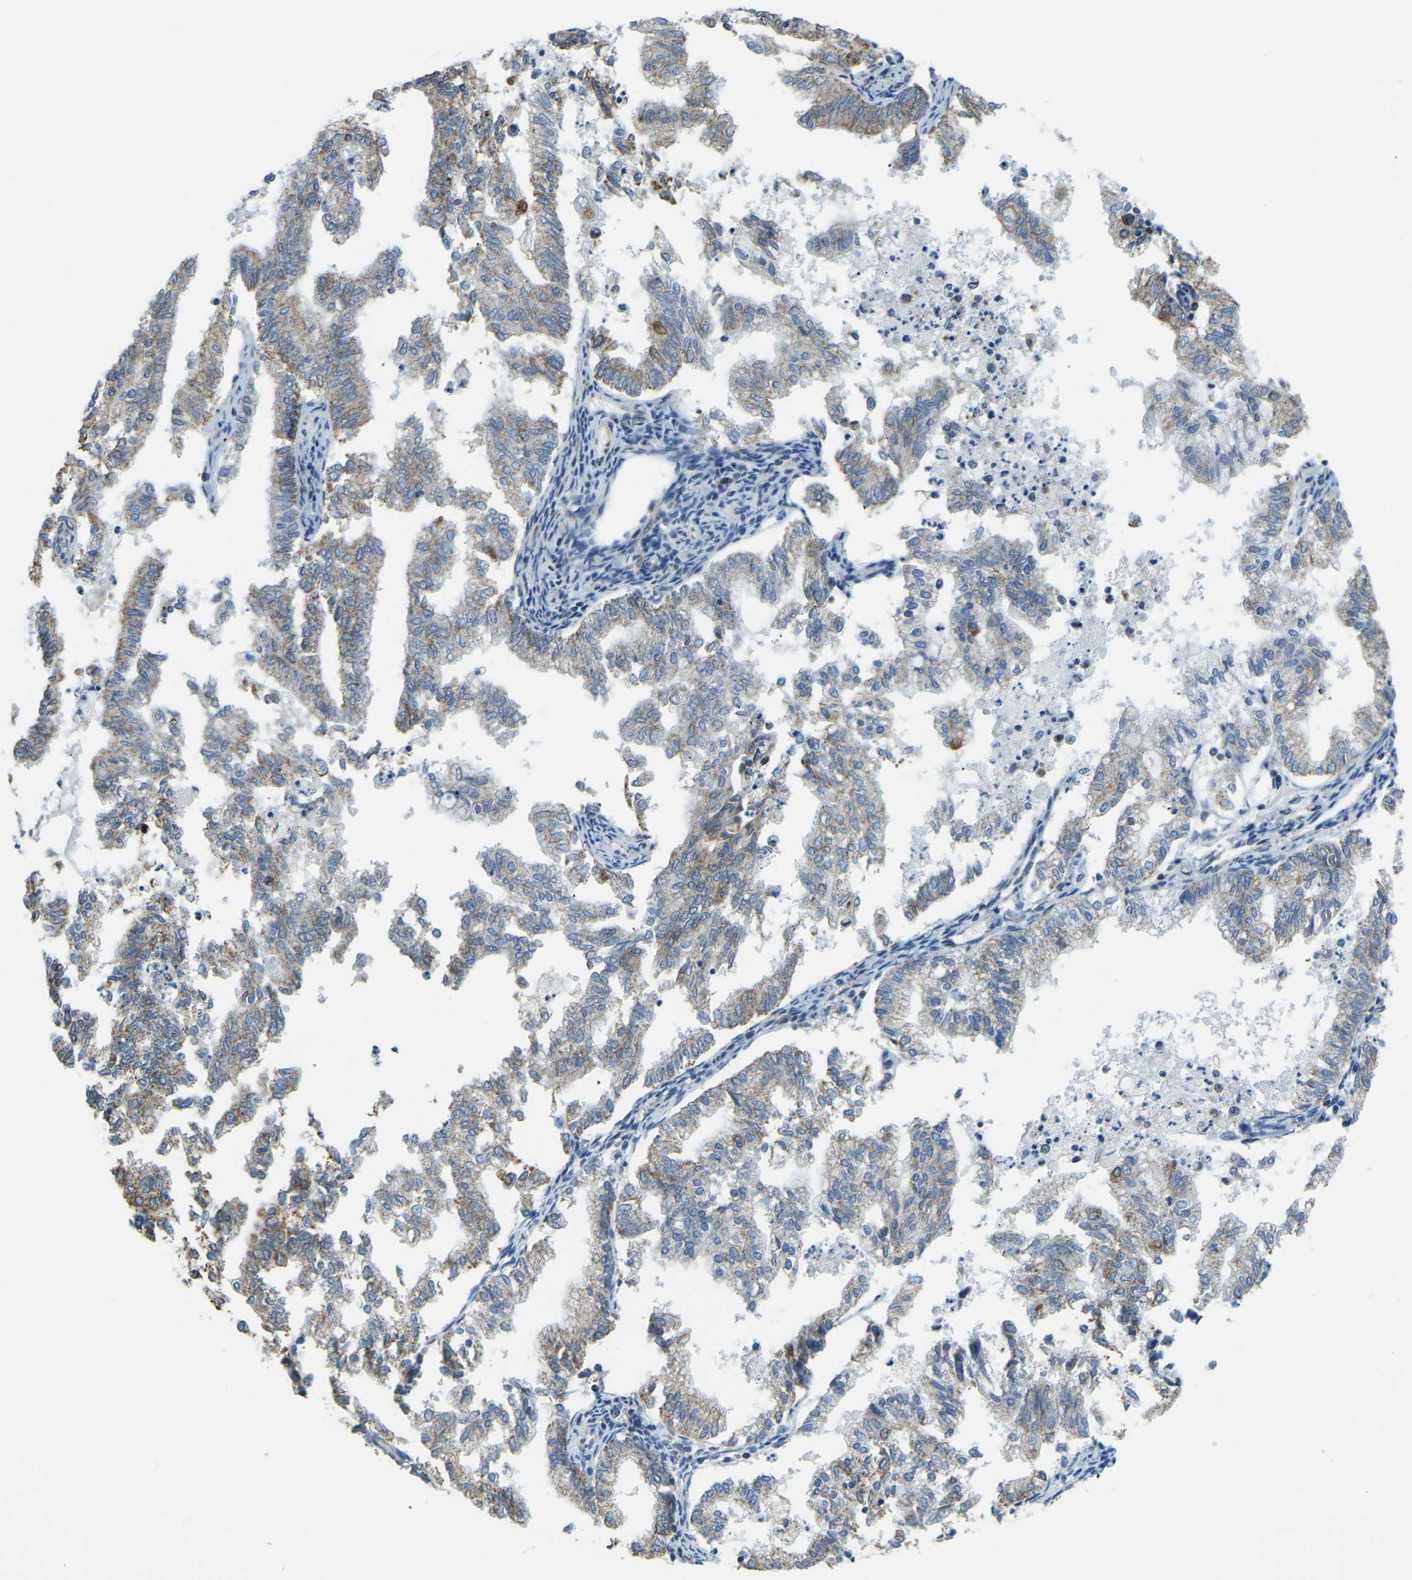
{"staining": {"intensity": "moderate", "quantity": "25%-75%", "location": "cytoplasmic/membranous"}, "tissue": "endometrial cancer", "cell_type": "Tumor cells", "image_type": "cancer", "snomed": [{"axis": "morphology", "description": "Necrosis, NOS"}, {"axis": "morphology", "description": "Adenocarcinoma, NOS"}, {"axis": "topography", "description": "Endometrium"}], "caption": "An immunohistochemistry micrograph of neoplastic tissue is shown. Protein staining in brown shows moderate cytoplasmic/membranous positivity in endometrial cancer (adenocarcinoma) within tumor cells.", "gene": "AHNAK", "patient": {"sex": "female", "age": 79}}